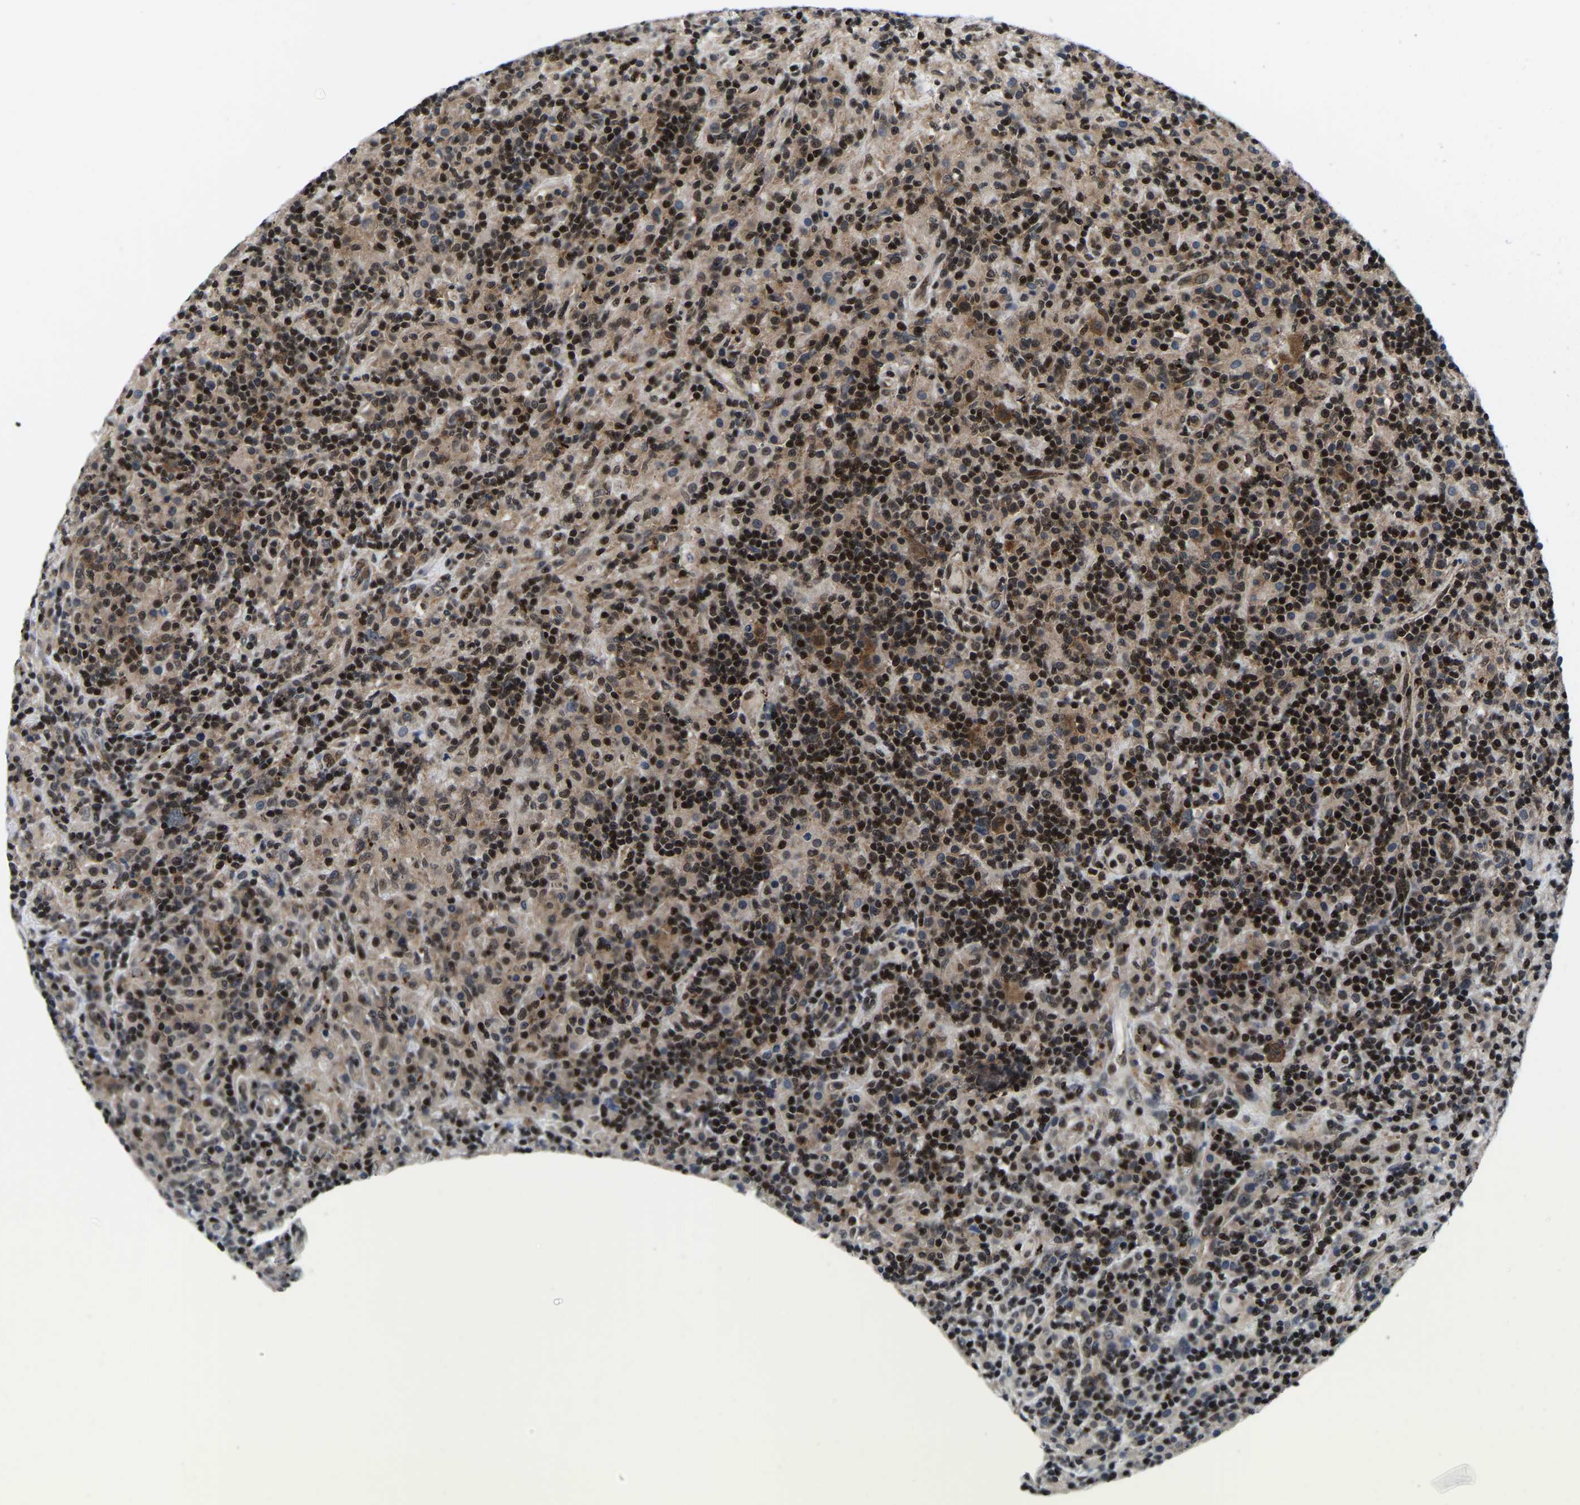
{"staining": {"intensity": "moderate", "quantity": ">75%", "location": "cytoplasmic/membranous,nuclear"}, "tissue": "lymphoma", "cell_type": "Tumor cells", "image_type": "cancer", "snomed": [{"axis": "morphology", "description": "Hodgkin's disease, NOS"}, {"axis": "topography", "description": "Lymph node"}], "caption": "About >75% of tumor cells in Hodgkin's disease show moderate cytoplasmic/membranous and nuclear protein staining as visualized by brown immunohistochemical staining.", "gene": "DFFA", "patient": {"sex": "male", "age": 70}}